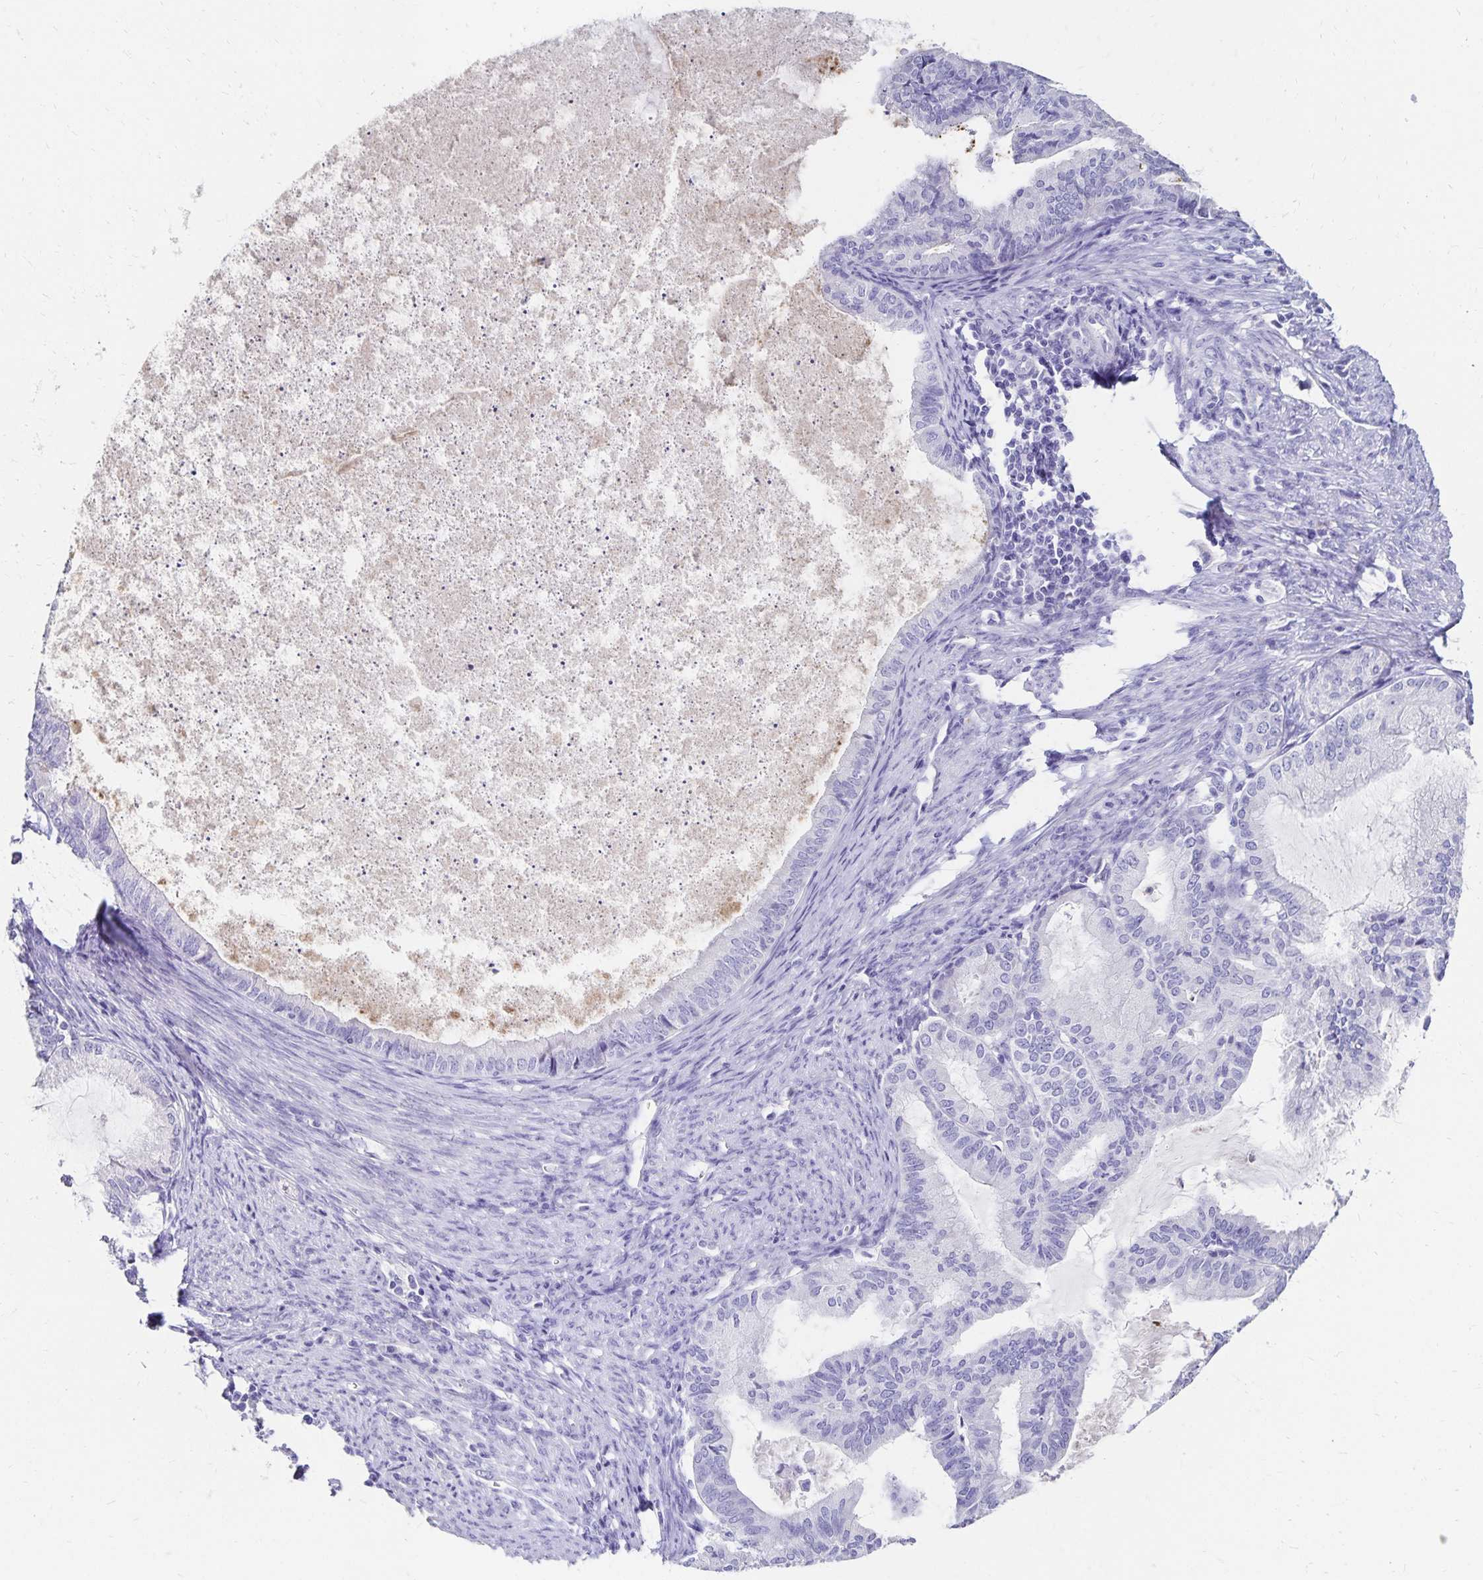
{"staining": {"intensity": "negative", "quantity": "none", "location": "none"}, "tissue": "endometrial cancer", "cell_type": "Tumor cells", "image_type": "cancer", "snomed": [{"axis": "morphology", "description": "Adenocarcinoma, NOS"}, {"axis": "topography", "description": "Endometrium"}], "caption": "IHC of human adenocarcinoma (endometrial) demonstrates no staining in tumor cells. (Immunohistochemistry (ihc), brightfield microscopy, high magnification).", "gene": "DYNLT4", "patient": {"sex": "female", "age": 86}}